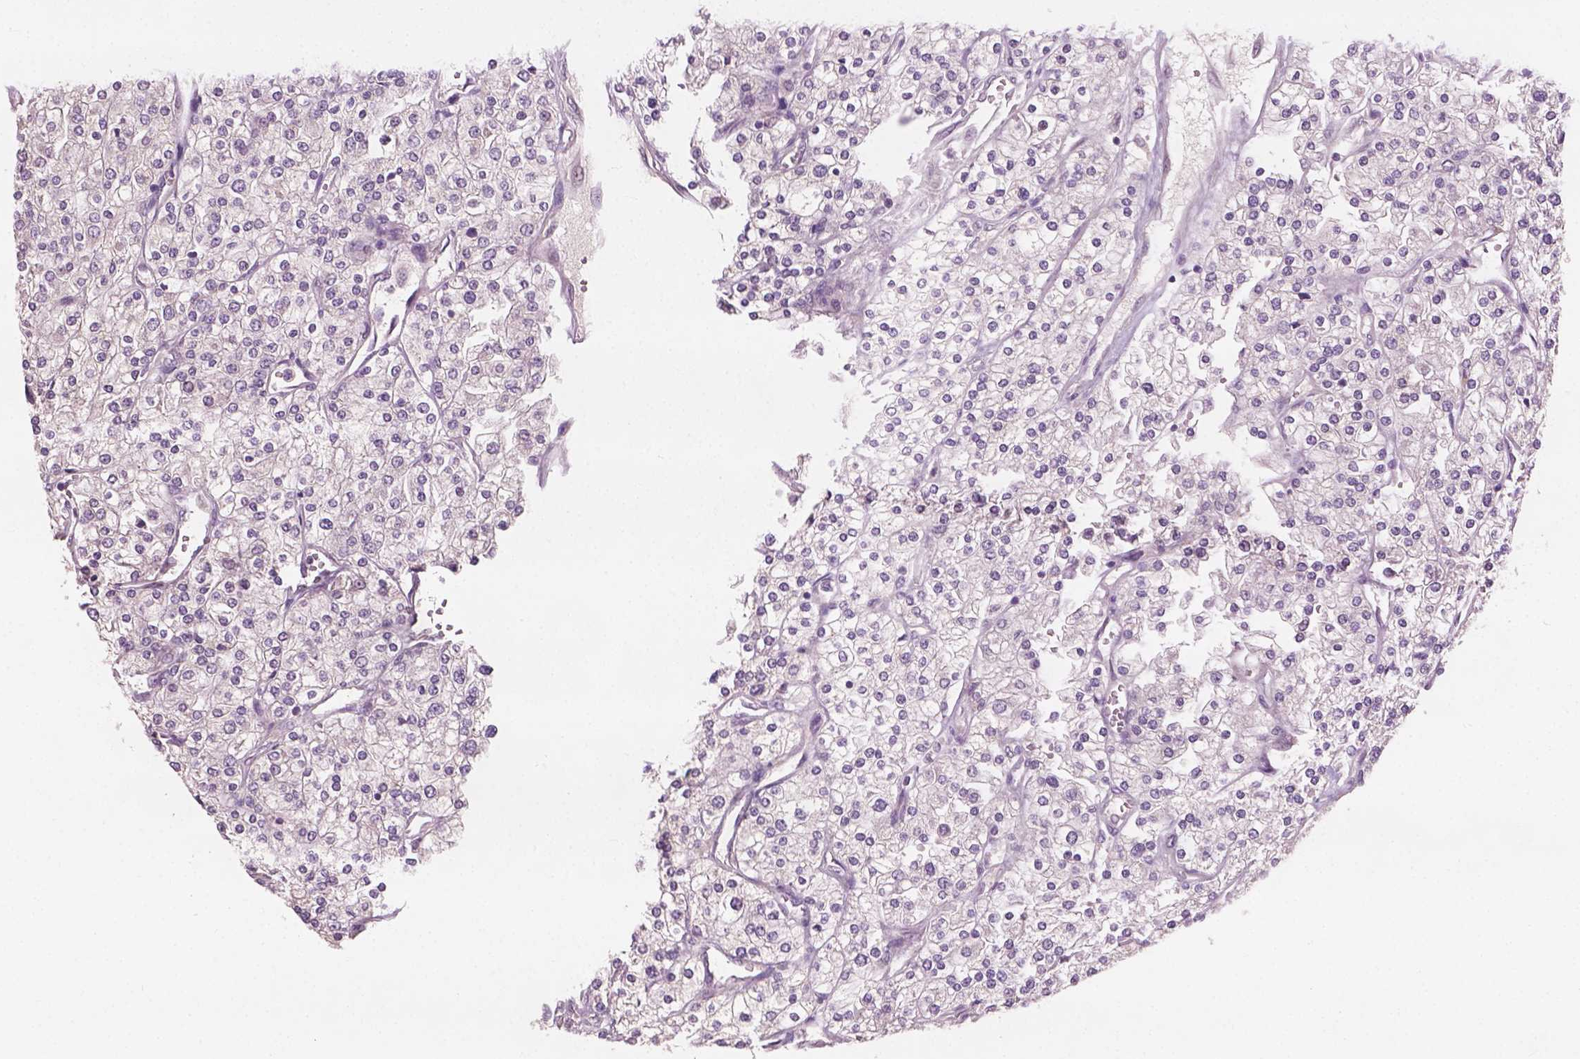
{"staining": {"intensity": "negative", "quantity": "none", "location": "none"}, "tissue": "renal cancer", "cell_type": "Tumor cells", "image_type": "cancer", "snomed": [{"axis": "morphology", "description": "Adenocarcinoma, NOS"}, {"axis": "topography", "description": "Kidney"}], "caption": "Immunohistochemistry histopathology image of human renal cancer stained for a protein (brown), which exhibits no positivity in tumor cells.", "gene": "KRT17", "patient": {"sex": "male", "age": 80}}